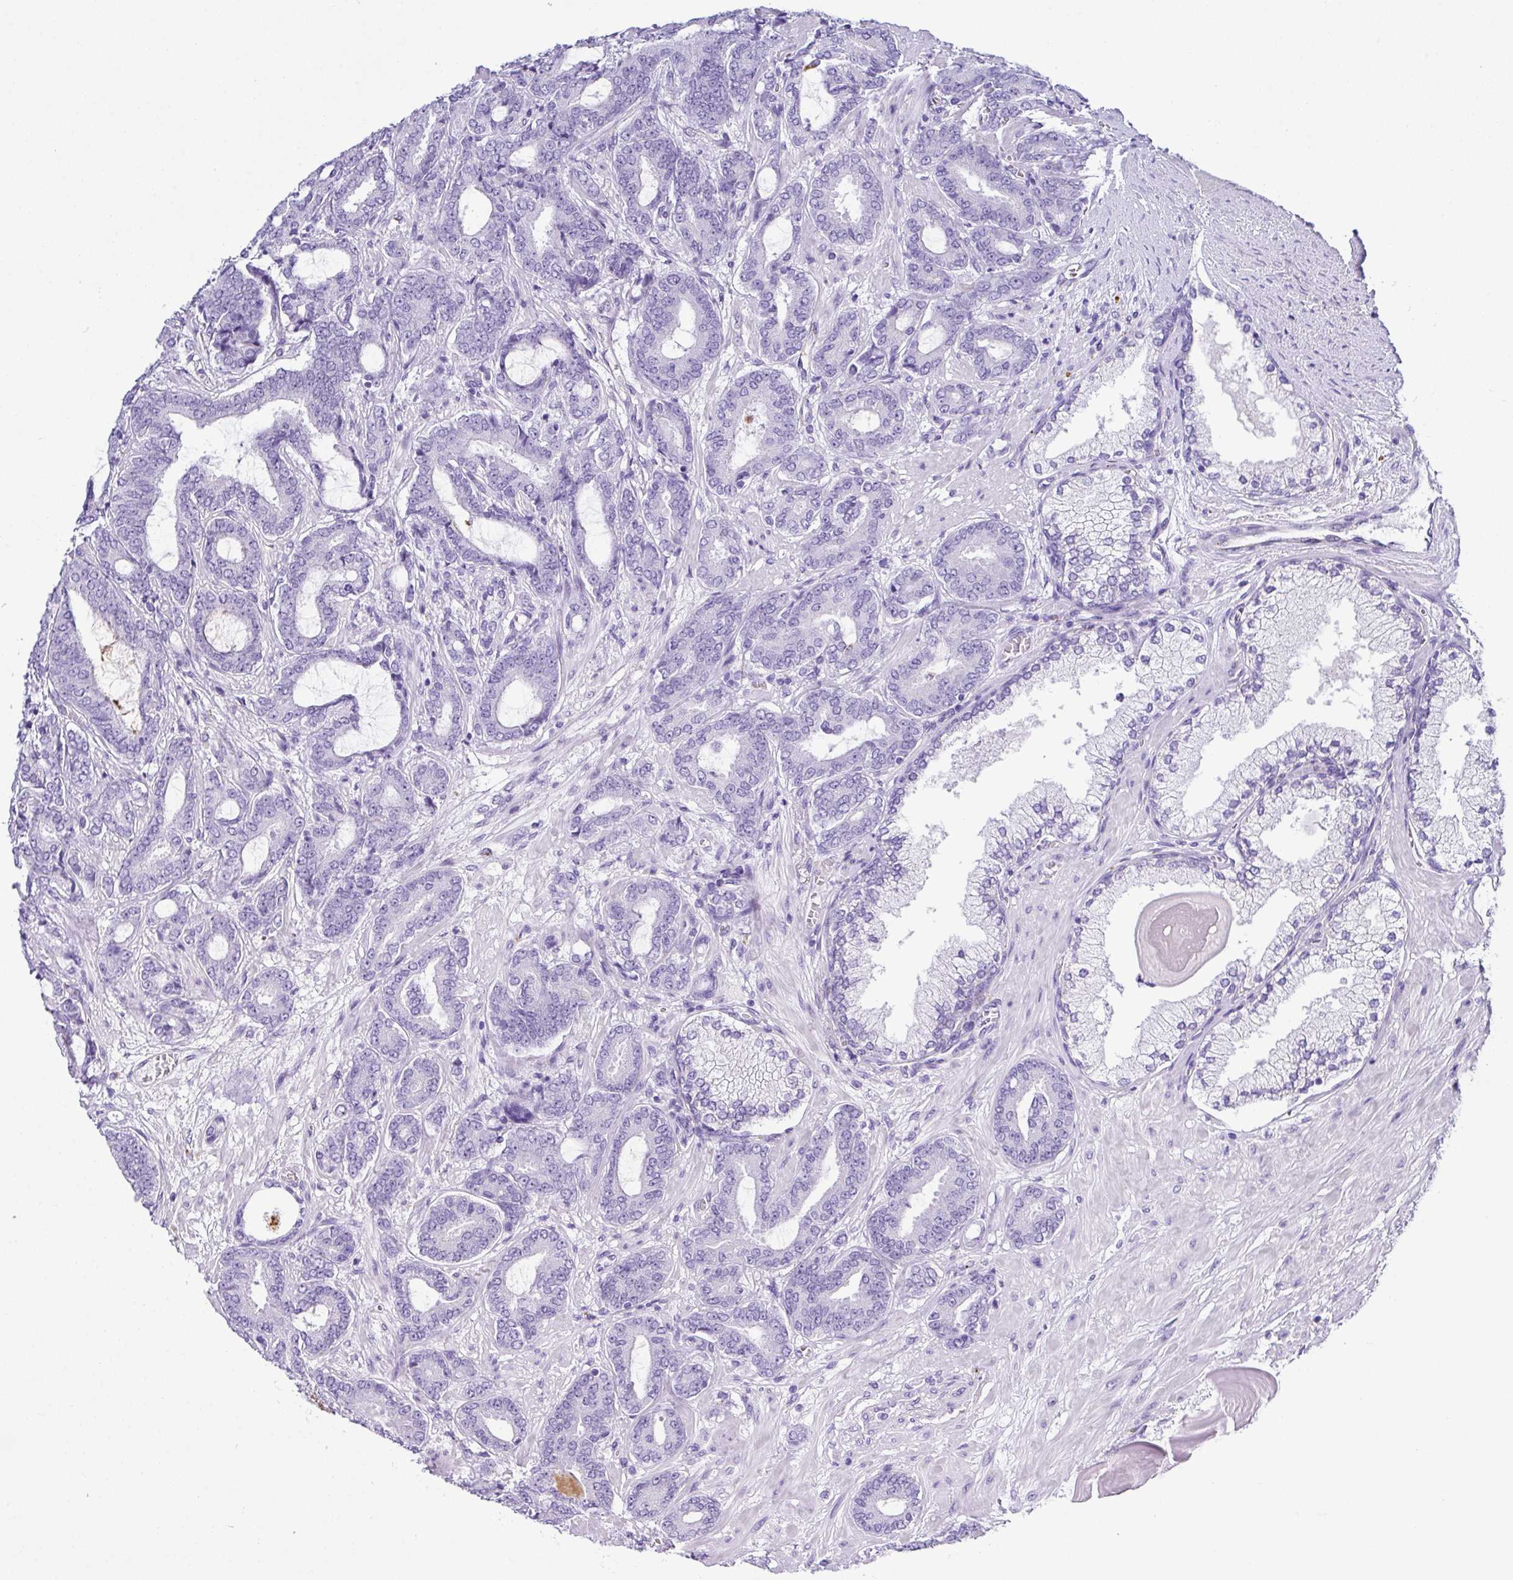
{"staining": {"intensity": "negative", "quantity": "none", "location": "none"}, "tissue": "prostate cancer", "cell_type": "Tumor cells", "image_type": "cancer", "snomed": [{"axis": "morphology", "description": "Adenocarcinoma, Low grade"}, {"axis": "topography", "description": "Prostate and seminal vesicle, NOS"}], "caption": "The immunohistochemistry (IHC) histopathology image has no significant staining in tumor cells of prostate cancer tissue.", "gene": "ZG16", "patient": {"sex": "male", "age": 61}}